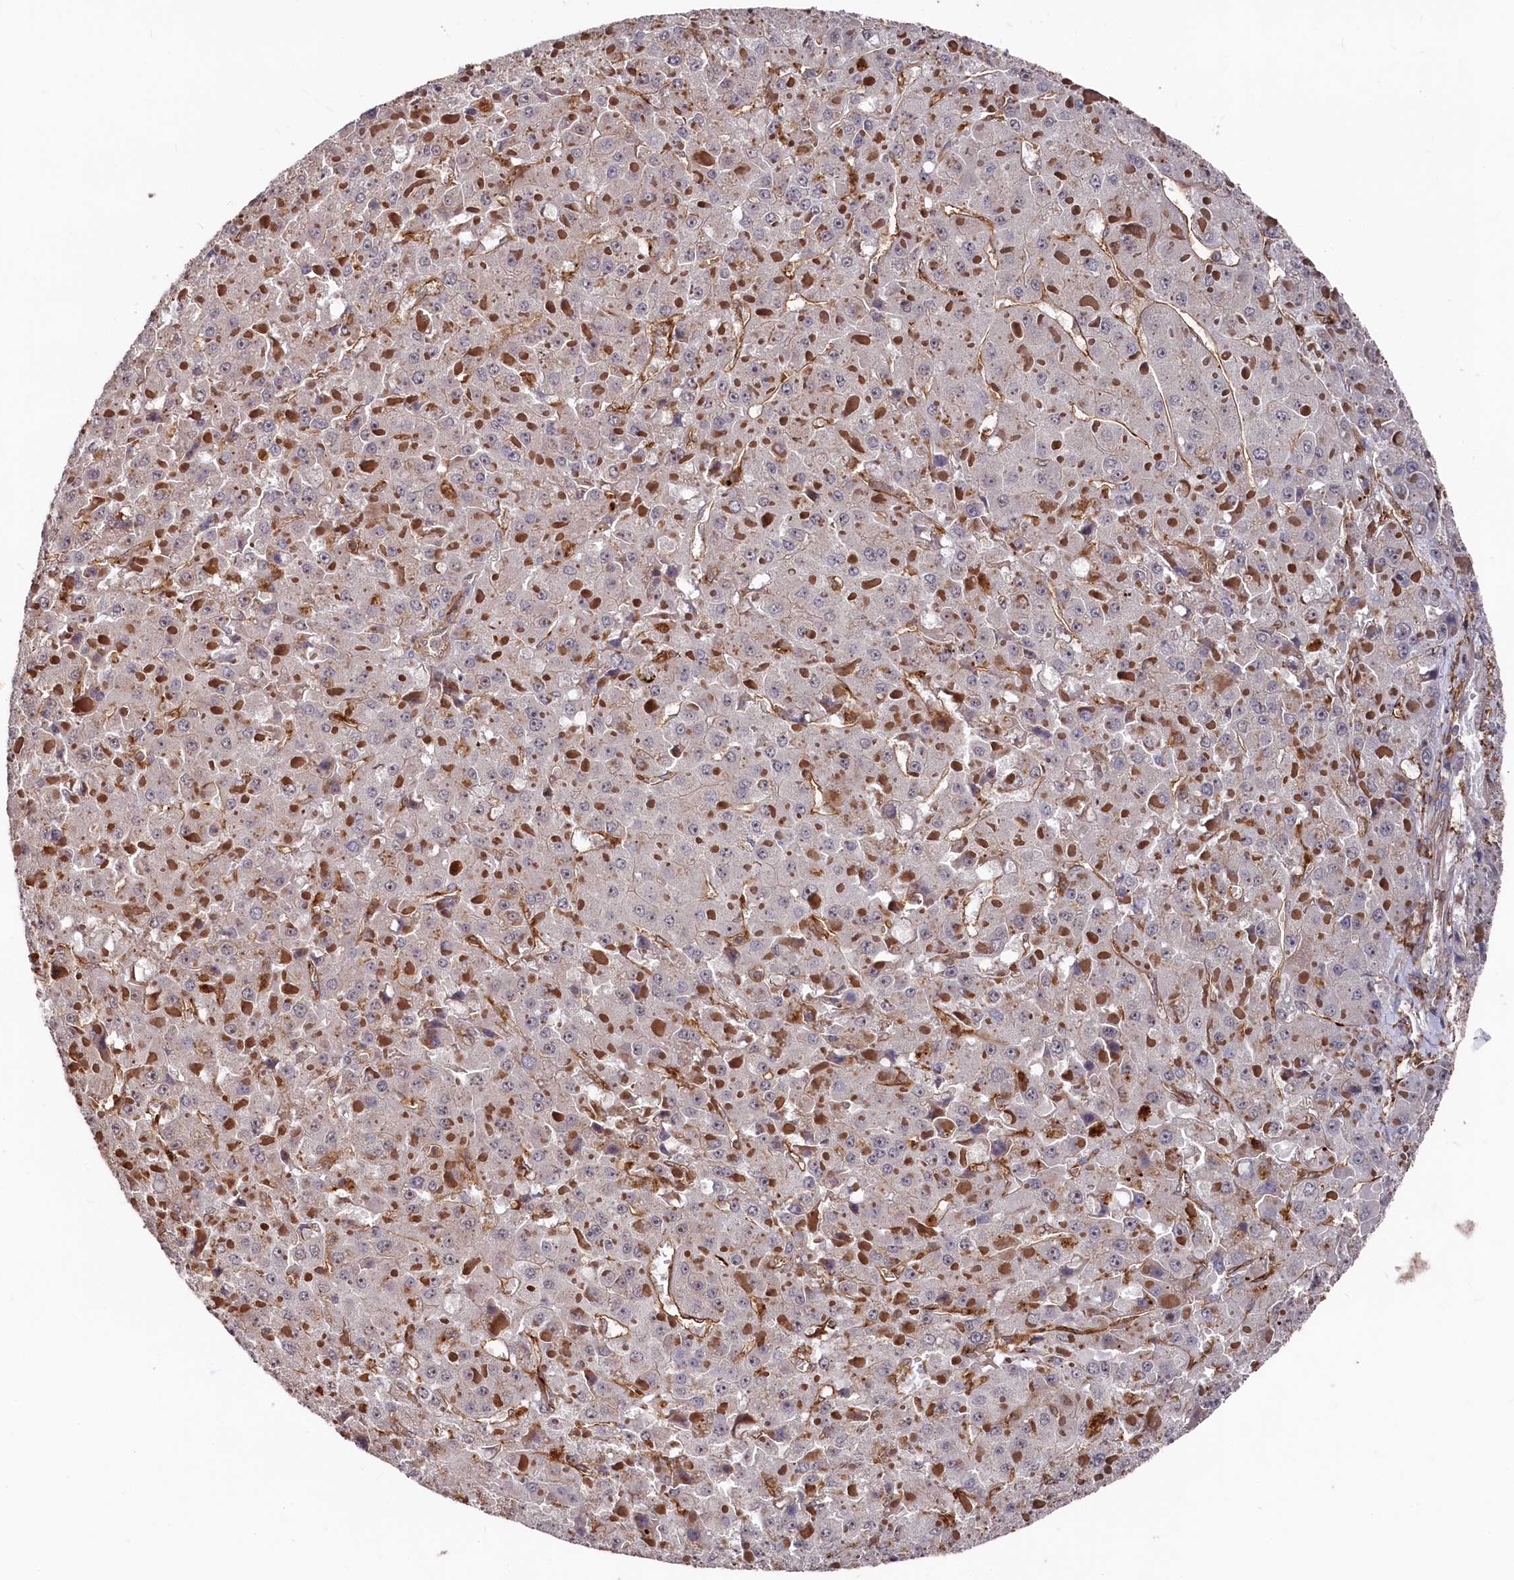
{"staining": {"intensity": "weak", "quantity": "25%-75%", "location": "cytoplasmic/membranous"}, "tissue": "liver cancer", "cell_type": "Tumor cells", "image_type": "cancer", "snomed": [{"axis": "morphology", "description": "Carcinoma, Hepatocellular, NOS"}, {"axis": "topography", "description": "Liver"}], "caption": "Immunohistochemistry (DAB (3,3'-diaminobenzidine)) staining of hepatocellular carcinoma (liver) displays weak cytoplasmic/membranous protein staining in about 25%-75% of tumor cells.", "gene": "PLEKHO2", "patient": {"sex": "female", "age": 73}}